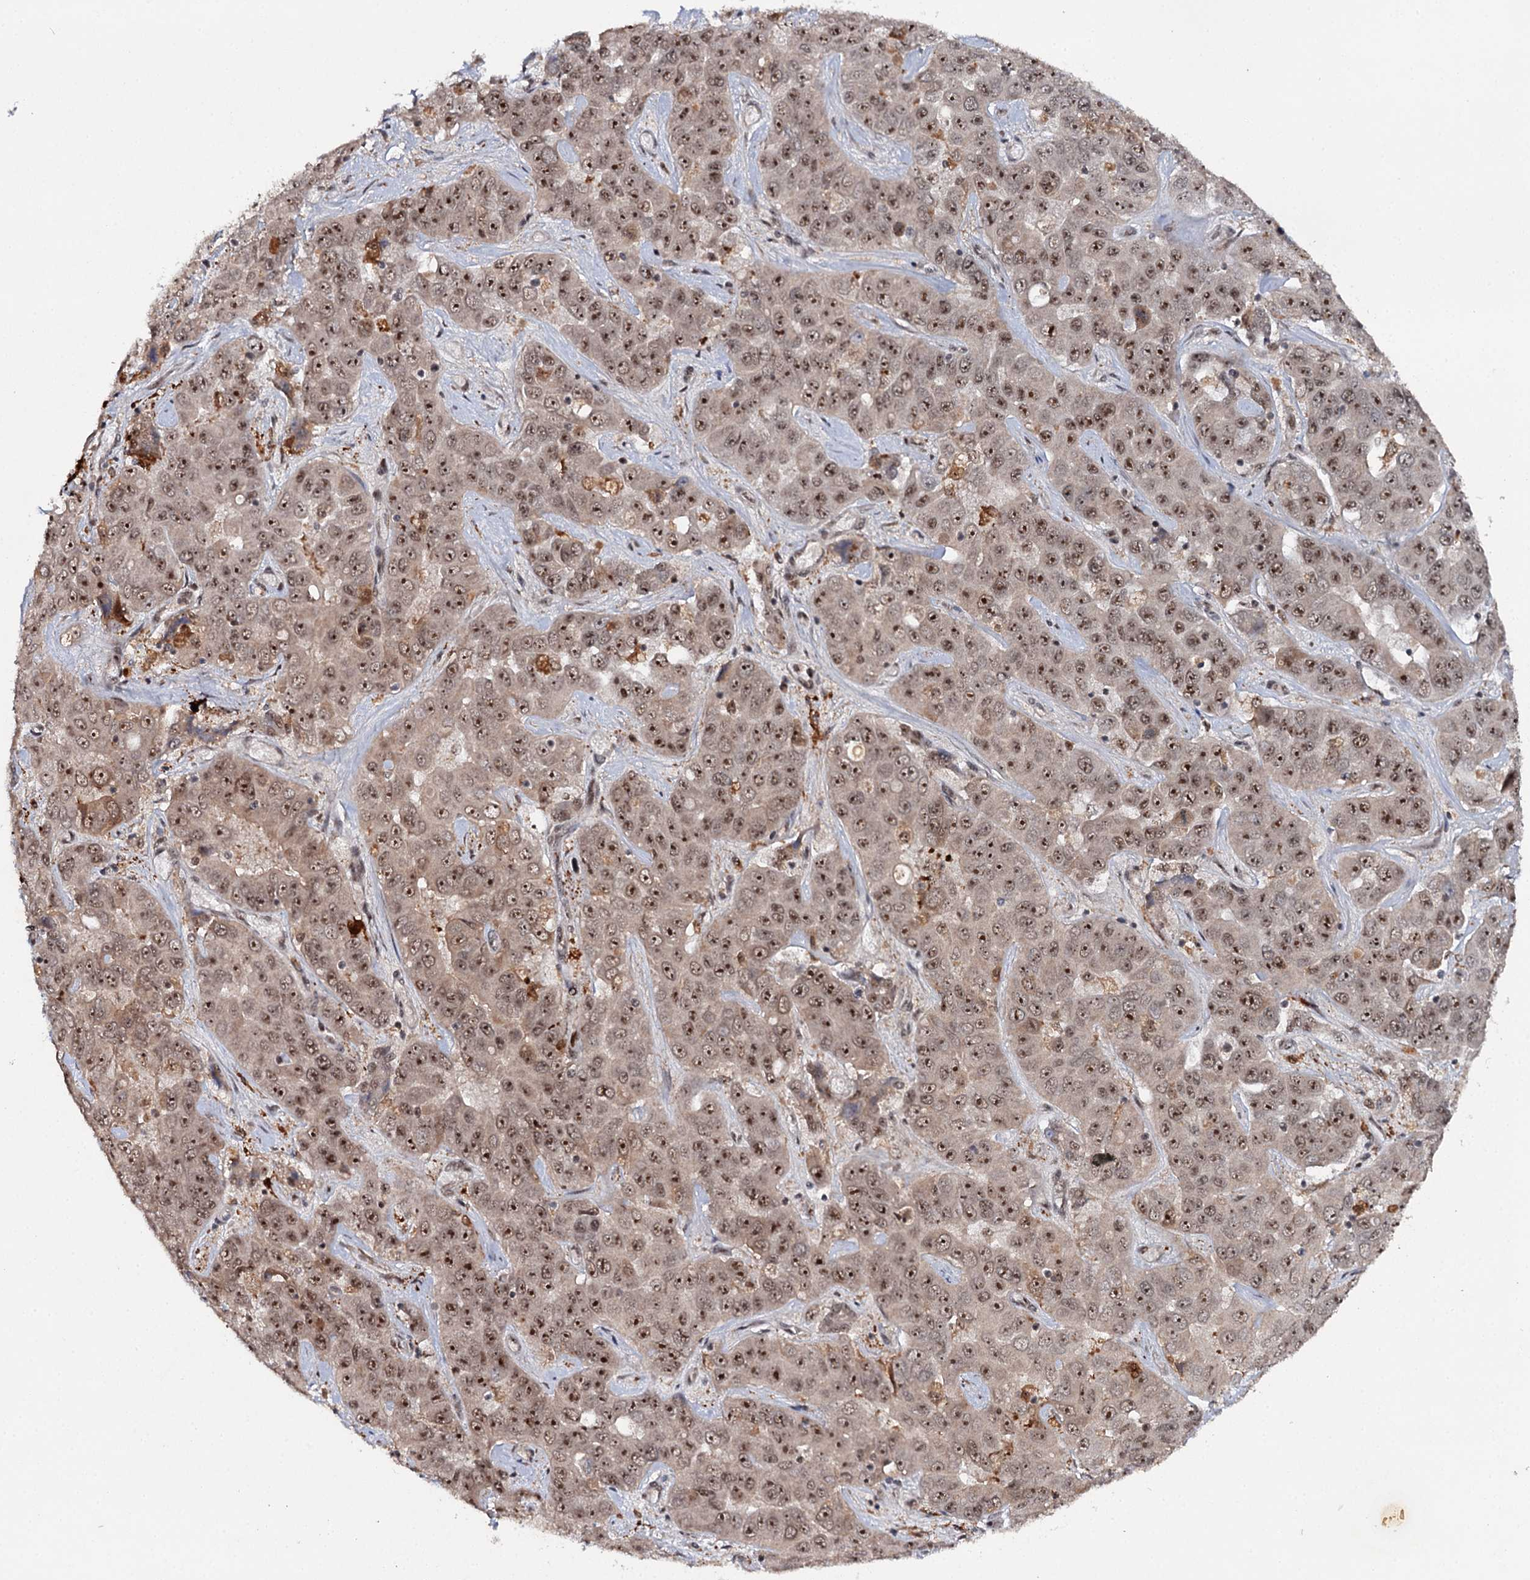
{"staining": {"intensity": "moderate", "quantity": ">75%", "location": "nuclear"}, "tissue": "liver cancer", "cell_type": "Tumor cells", "image_type": "cancer", "snomed": [{"axis": "morphology", "description": "Cholangiocarcinoma"}, {"axis": "topography", "description": "Liver"}], "caption": "The image exhibits immunohistochemical staining of liver cancer (cholangiocarcinoma). There is moderate nuclear staining is identified in approximately >75% of tumor cells. (Stains: DAB in brown, nuclei in blue, Microscopy: brightfield microscopy at high magnification).", "gene": "BUD13", "patient": {"sex": "female", "age": 52}}